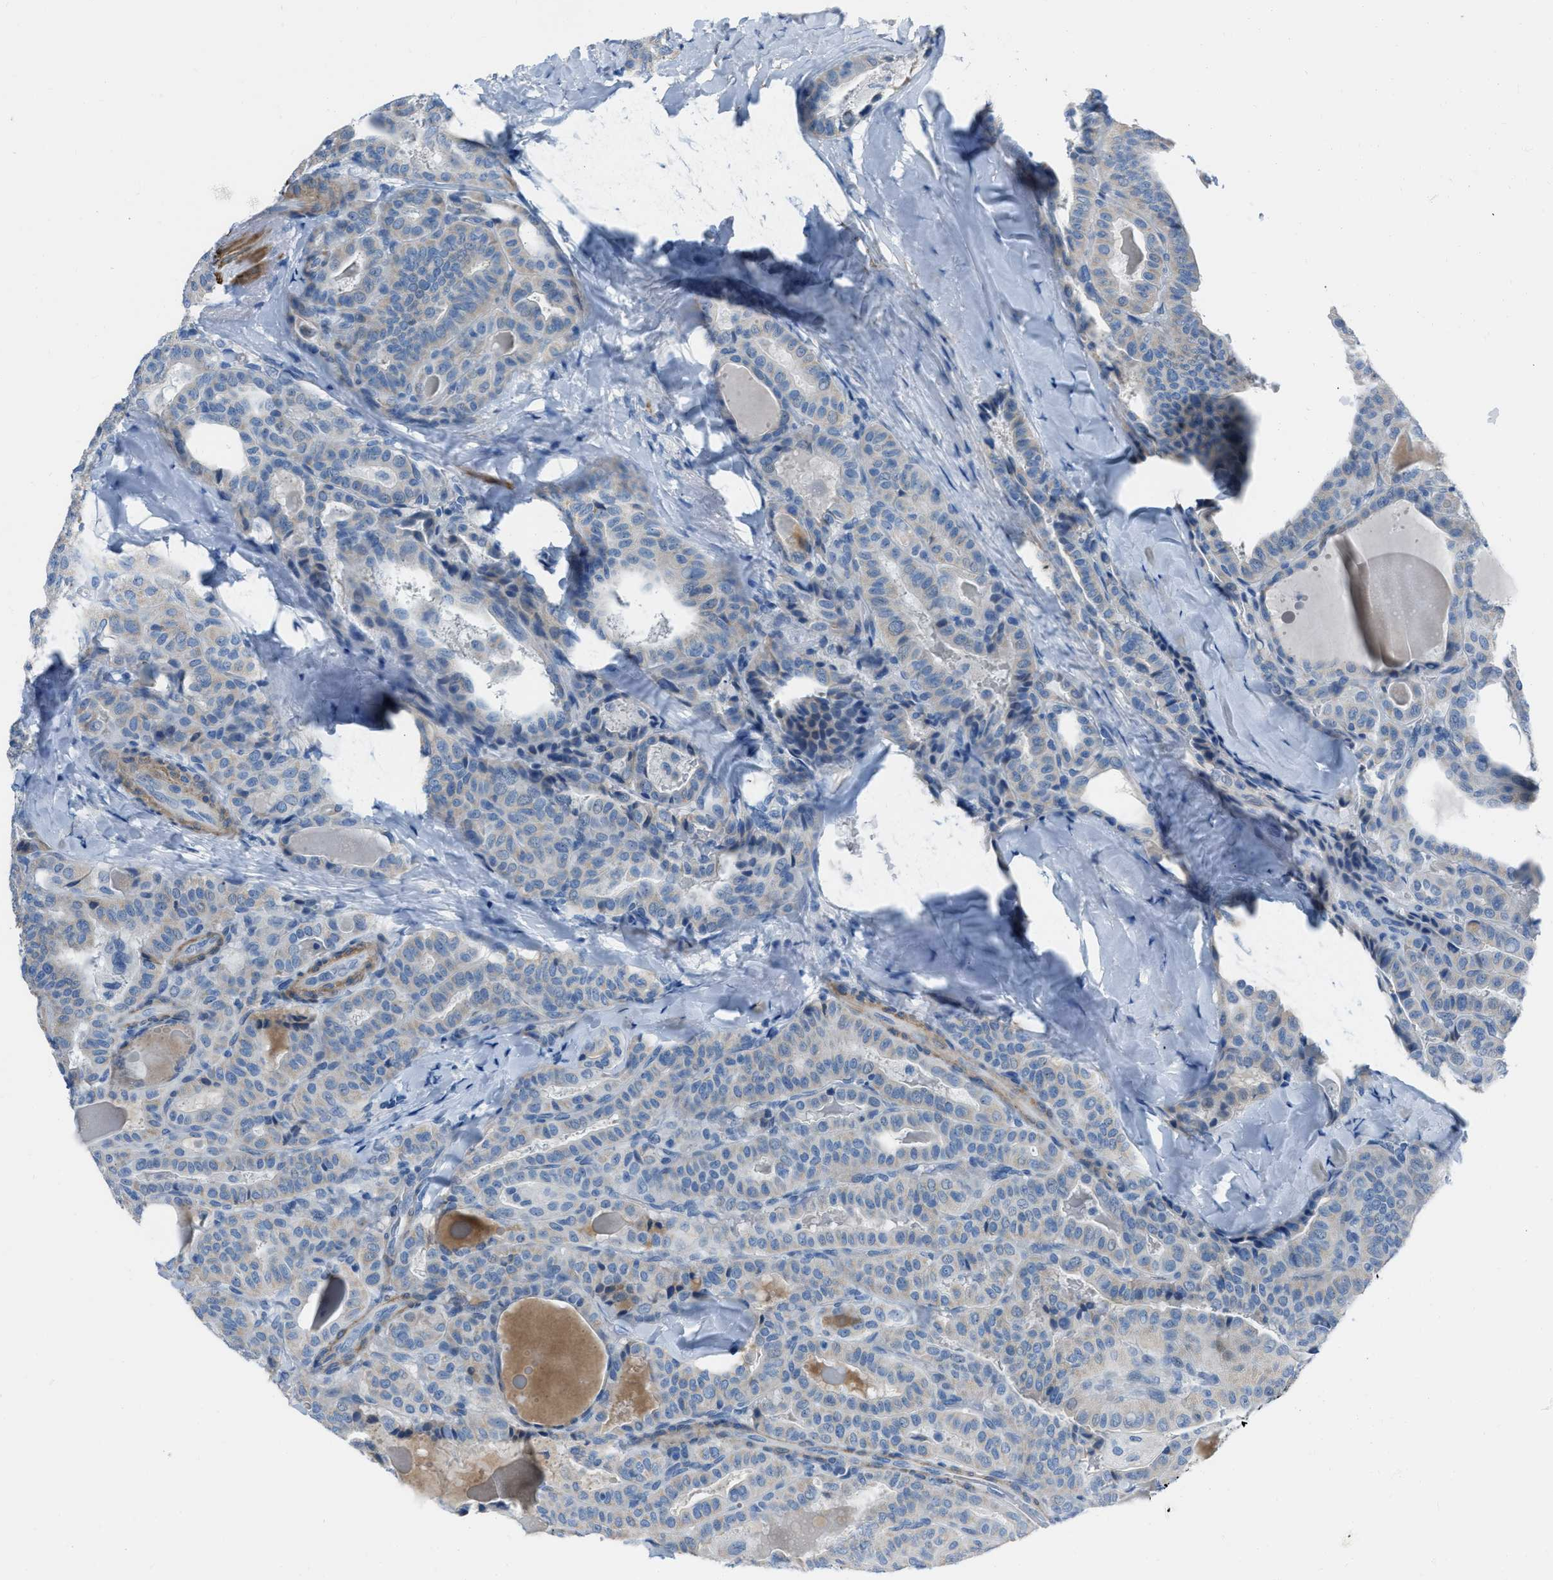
{"staining": {"intensity": "weak", "quantity": "<25%", "location": "cytoplasmic/membranous"}, "tissue": "thyroid cancer", "cell_type": "Tumor cells", "image_type": "cancer", "snomed": [{"axis": "morphology", "description": "Papillary adenocarcinoma, NOS"}, {"axis": "topography", "description": "Thyroid gland"}], "caption": "Micrograph shows no significant protein positivity in tumor cells of papillary adenocarcinoma (thyroid).", "gene": "SPATC1L", "patient": {"sex": "male", "age": 77}}